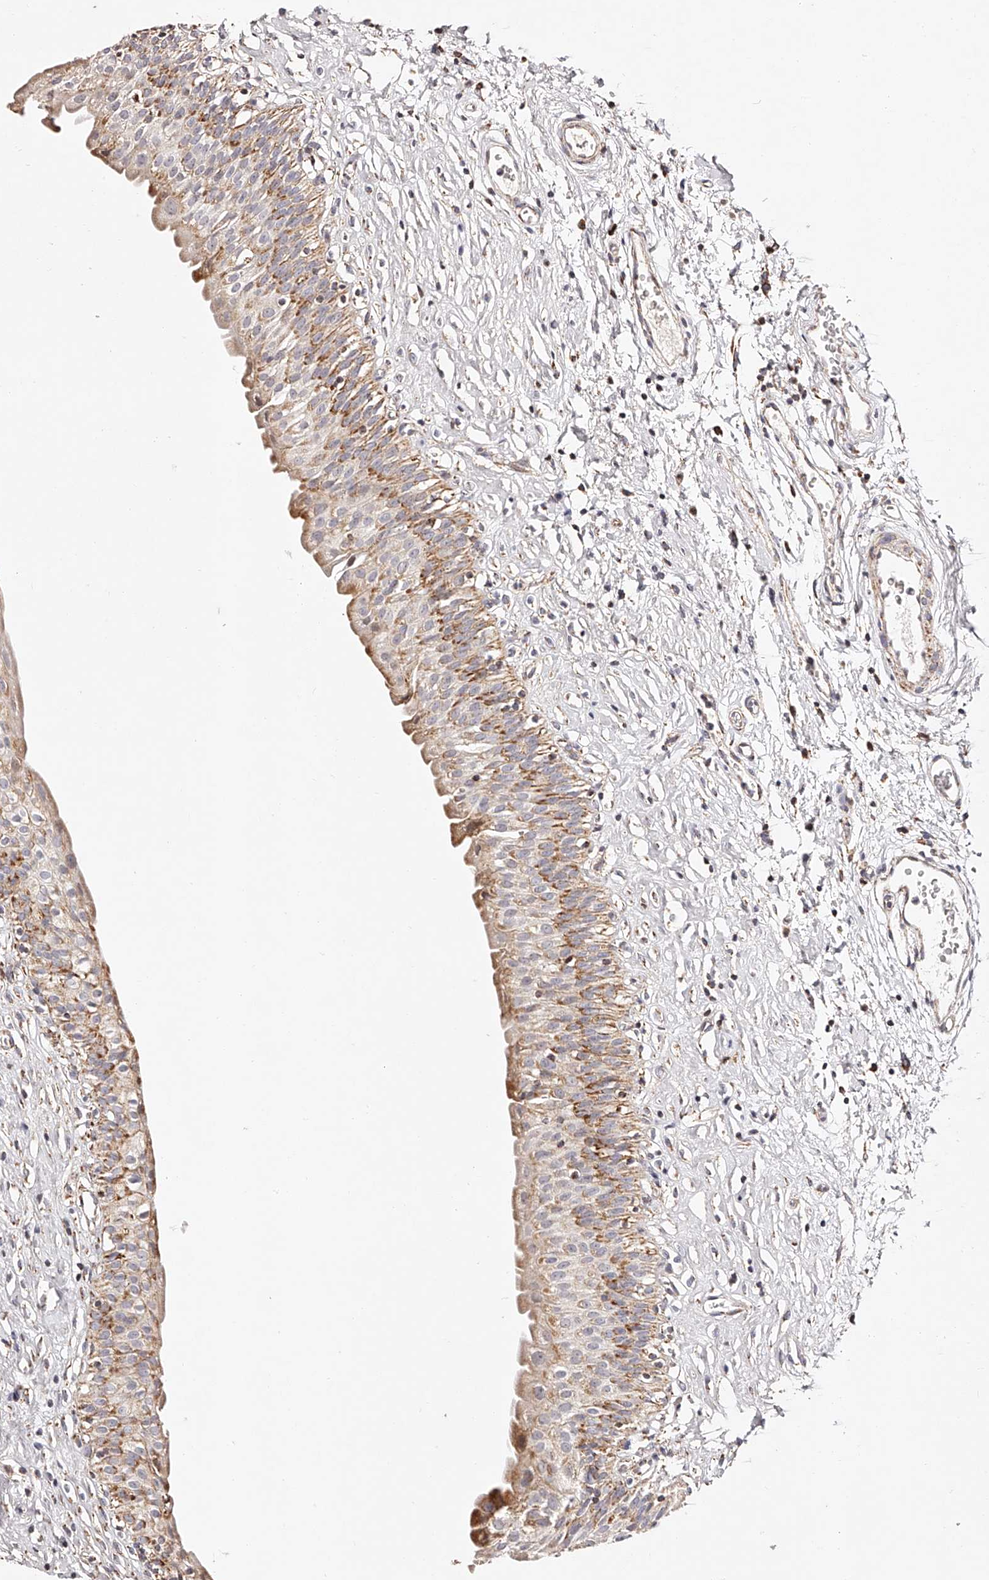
{"staining": {"intensity": "moderate", "quantity": ">75%", "location": "cytoplasmic/membranous"}, "tissue": "urinary bladder", "cell_type": "Urothelial cells", "image_type": "normal", "snomed": [{"axis": "morphology", "description": "Normal tissue, NOS"}, {"axis": "topography", "description": "Urinary bladder"}], "caption": "Moderate cytoplasmic/membranous staining for a protein is appreciated in about >75% of urothelial cells of benign urinary bladder using immunohistochemistry (IHC).", "gene": "NDUFV3", "patient": {"sex": "male", "age": 51}}